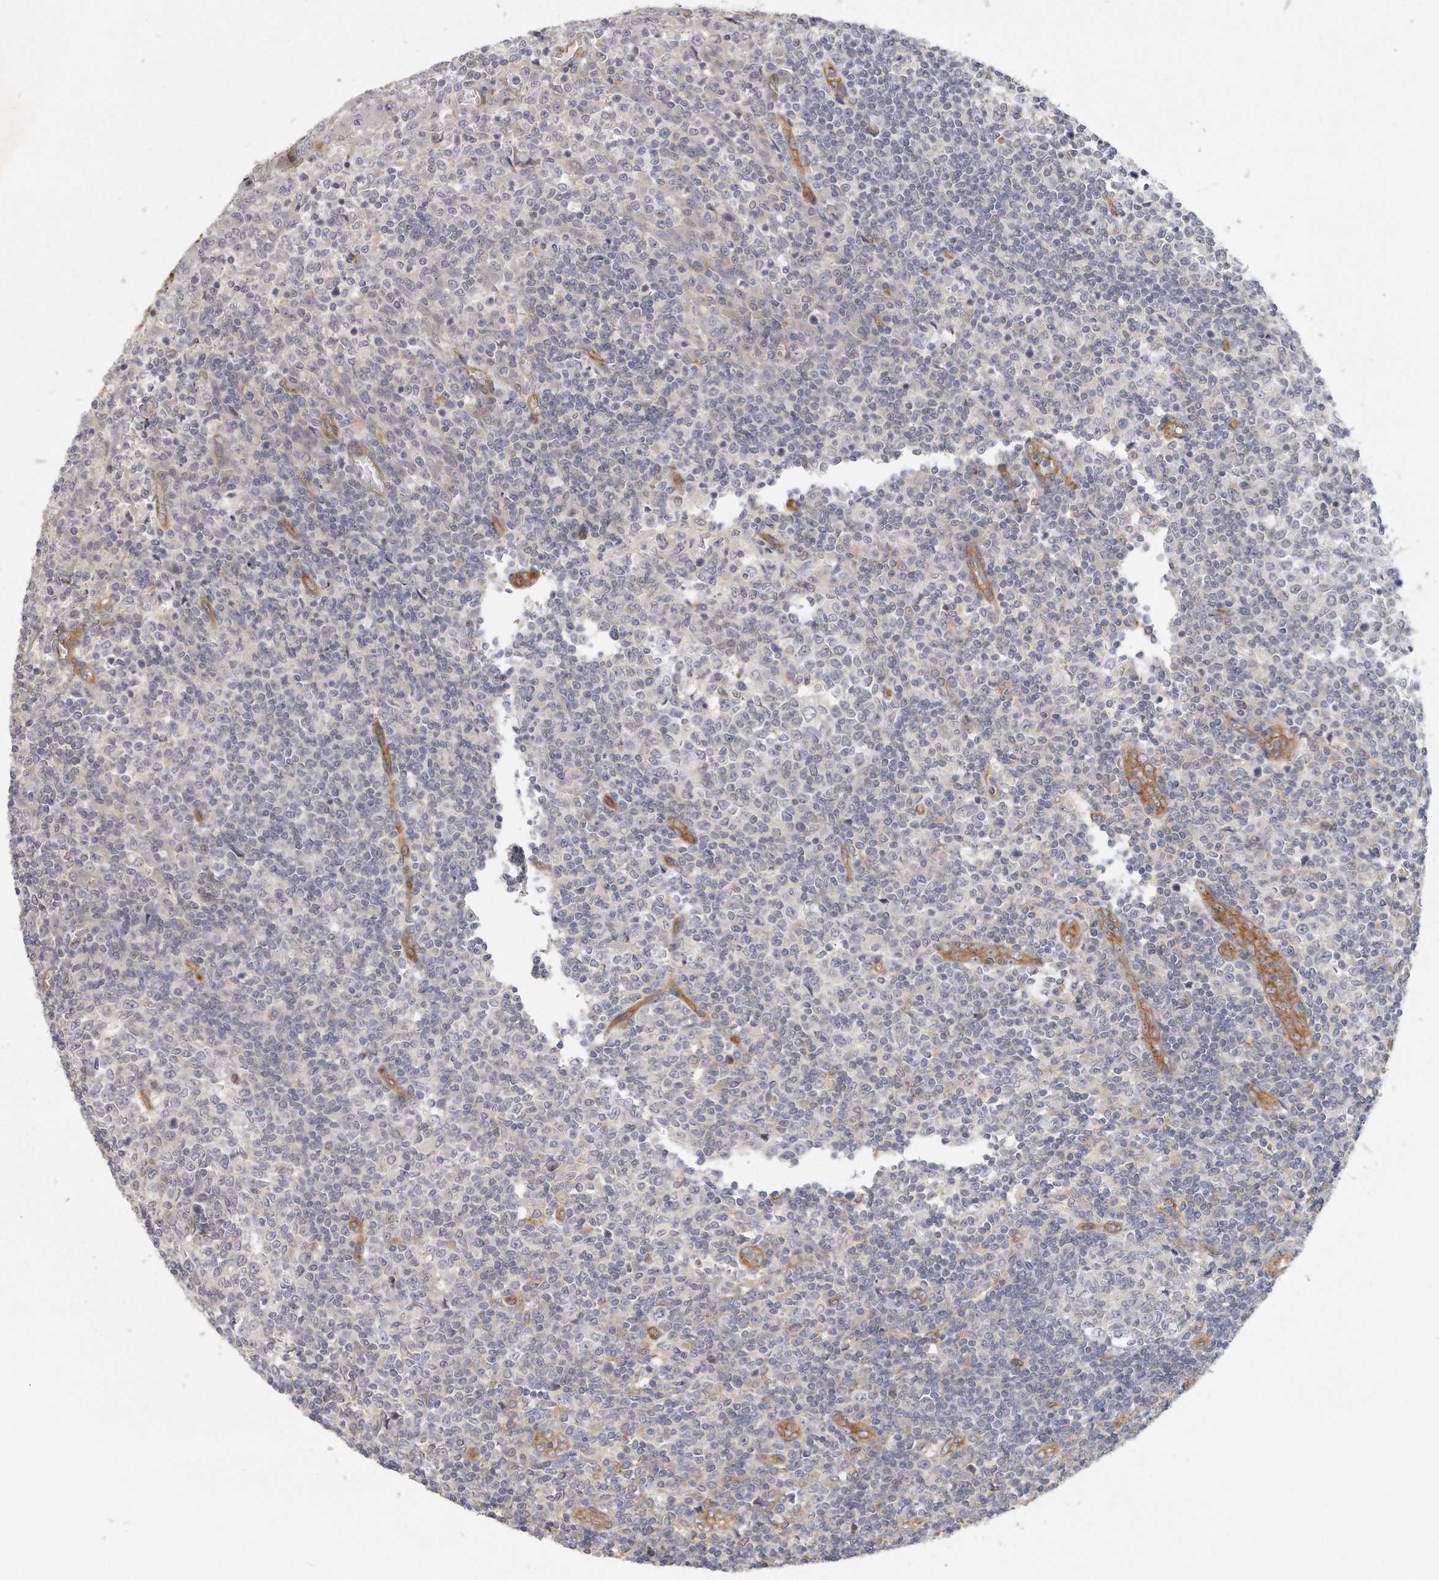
{"staining": {"intensity": "negative", "quantity": "none", "location": "none"}, "tissue": "tonsil", "cell_type": "Germinal center cells", "image_type": "normal", "snomed": [{"axis": "morphology", "description": "Normal tissue, NOS"}, {"axis": "topography", "description": "Tonsil"}], "caption": "This image is of normal tonsil stained with IHC to label a protein in brown with the nuclei are counter-stained blue. There is no expression in germinal center cells. (Stains: DAB immunohistochemistry with hematoxylin counter stain, Microscopy: brightfield microscopy at high magnification).", "gene": "MTERF4", "patient": {"sex": "female", "age": 19}}